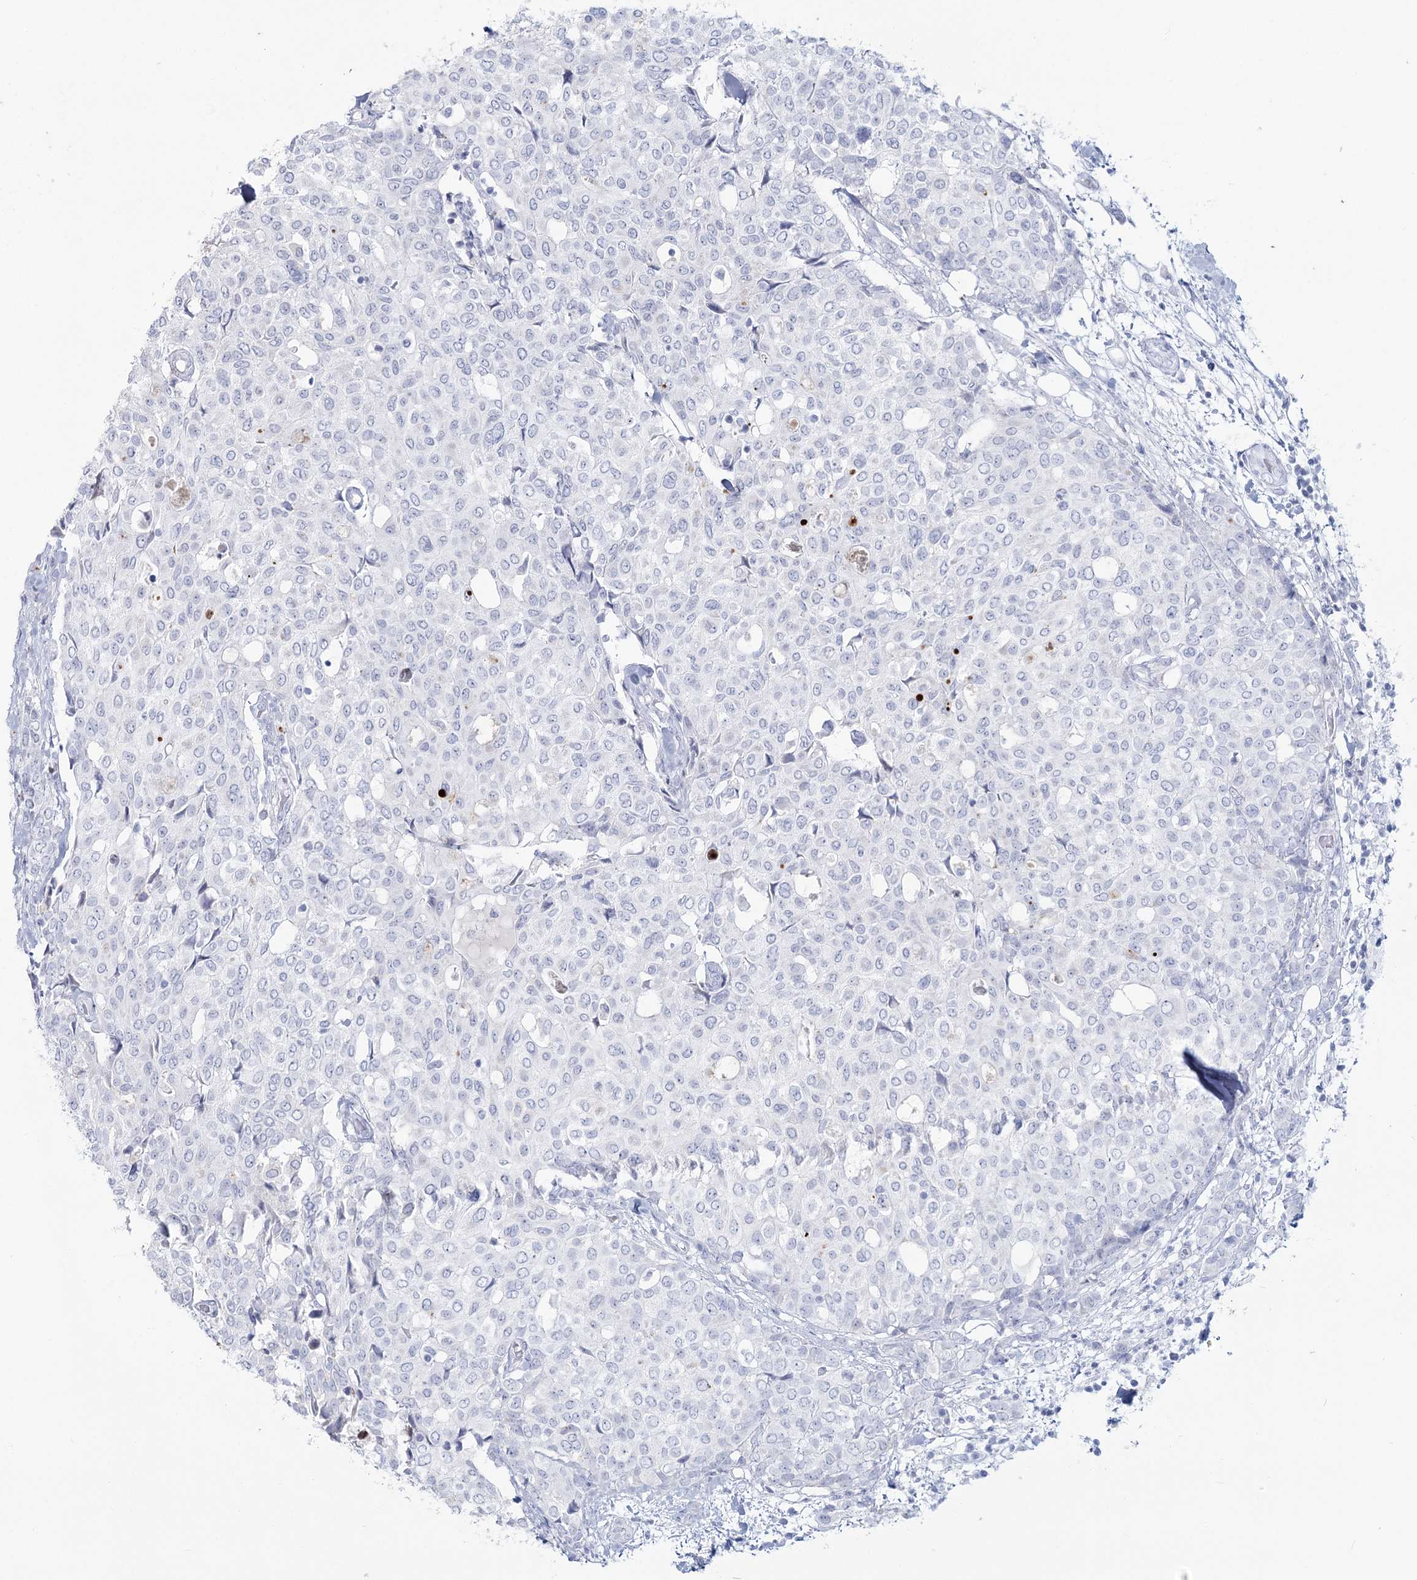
{"staining": {"intensity": "negative", "quantity": "none", "location": "none"}, "tissue": "breast cancer", "cell_type": "Tumor cells", "image_type": "cancer", "snomed": [{"axis": "morphology", "description": "Lobular carcinoma"}, {"axis": "topography", "description": "Breast"}], "caption": "IHC histopathology image of neoplastic tissue: lobular carcinoma (breast) stained with DAB reveals no significant protein expression in tumor cells.", "gene": "SLC6A19", "patient": {"sex": "female", "age": 51}}